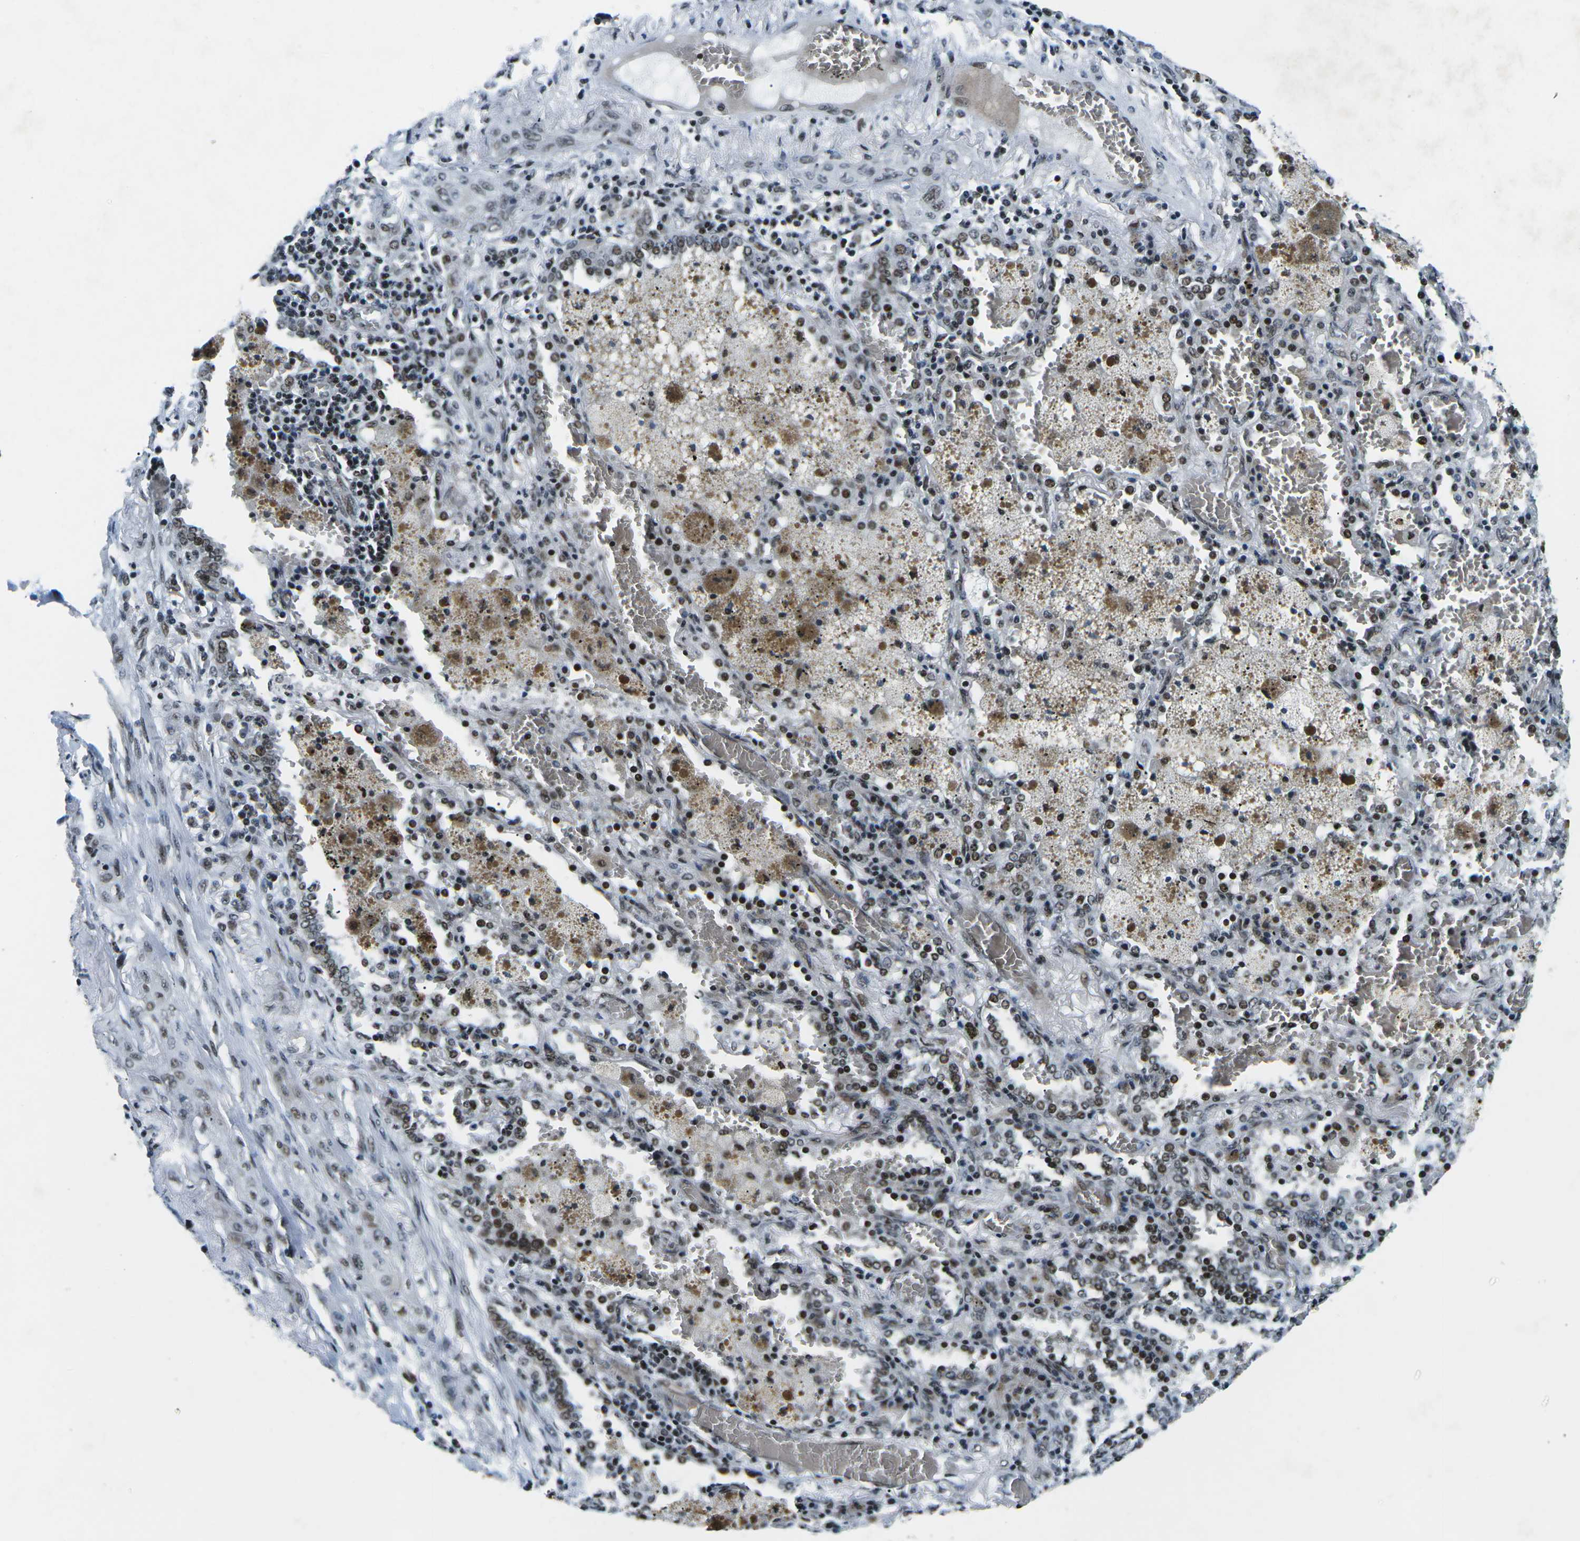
{"staining": {"intensity": "moderate", "quantity": "25%-75%", "location": "nuclear"}, "tissue": "lung cancer", "cell_type": "Tumor cells", "image_type": "cancer", "snomed": [{"axis": "morphology", "description": "Squamous cell carcinoma, NOS"}, {"axis": "topography", "description": "Lung"}], "caption": "Lung squamous cell carcinoma tissue reveals moderate nuclear positivity in about 25%-75% of tumor cells The staining was performed using DAB (3,3'-diaminobenzidine), with brown indicating positive protein expression. Nuclei are stained blue with hematoxylin.", "gene": "RBL2", "patient": {"sex": "female", "age": 47}}